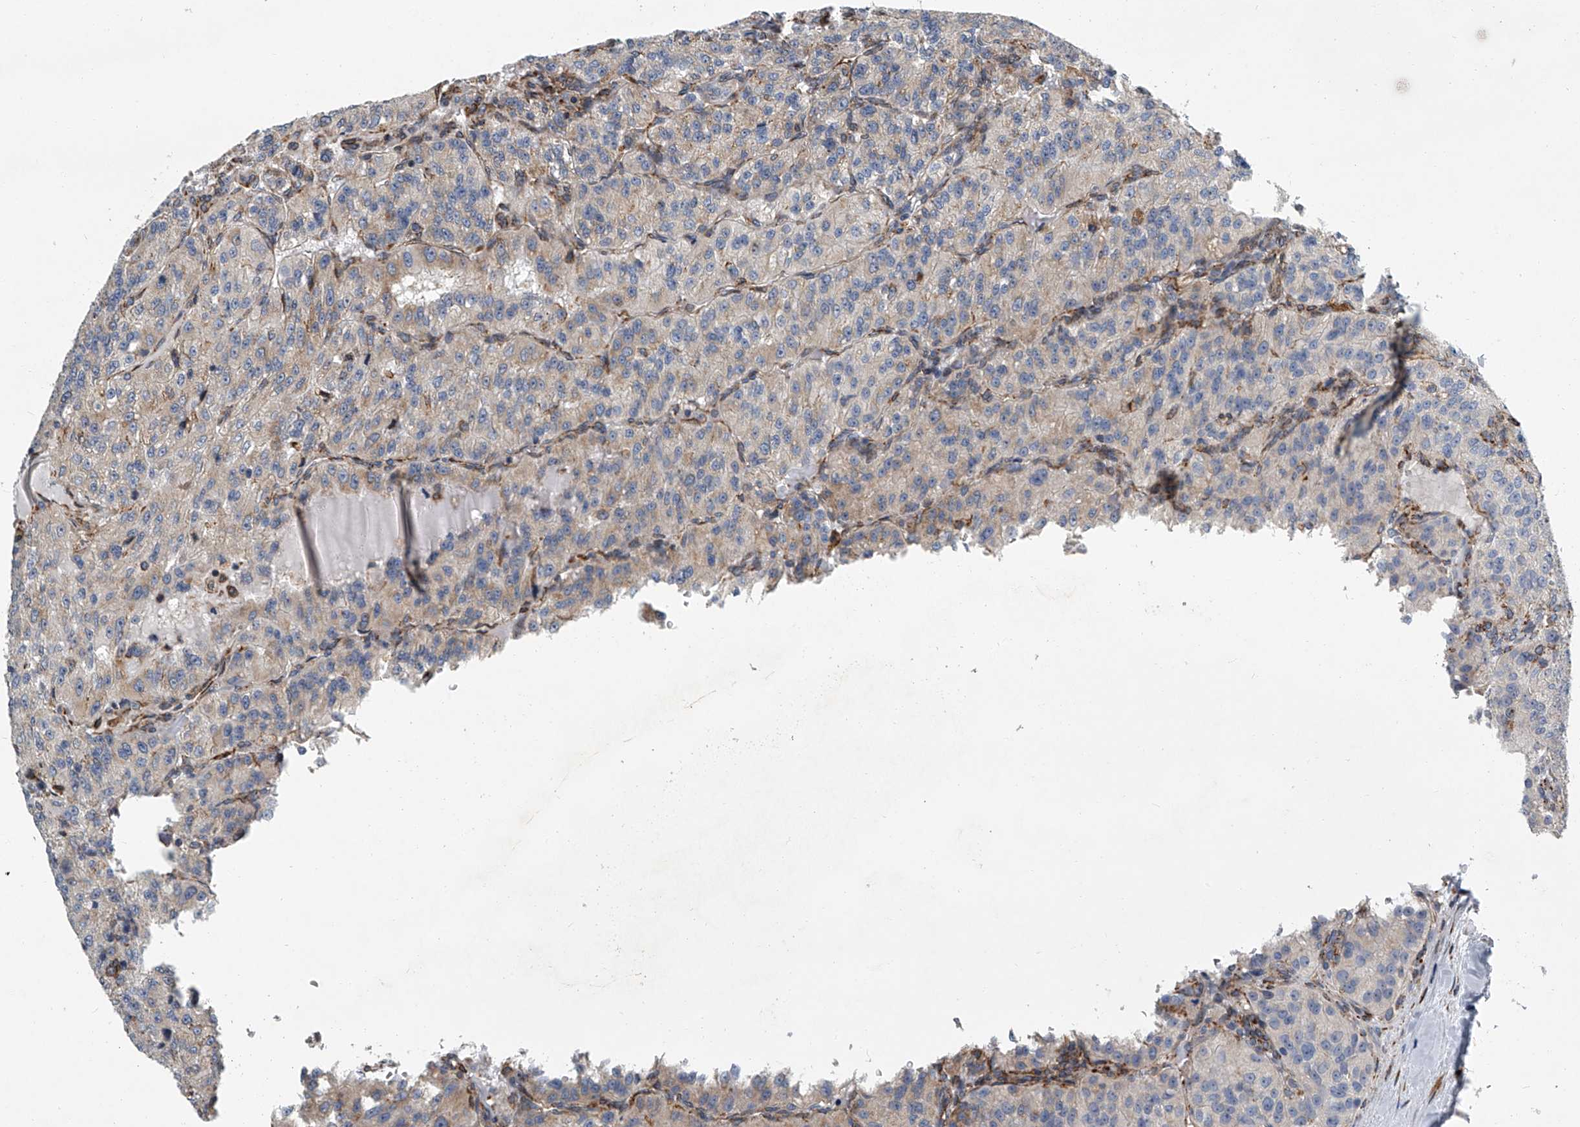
{"staining": {"intensity": "moderate", "quantity": "<25%", "location": "cytoplasmic/membranous"}, "tissue": "renal cancer", "cell_type": "Tumor cells", "image_type": "cancer", "snomed": [{"axis": "morphology", "description": "Adenocarcinoma, NOS"}, {"axis": "topography", "description": "Kidney"}], "caption": "Immunohistochemical staining of human renal adenocarcinoma shows low levels of moderate cytoplasmic/membranous expression in approximately <25% of tumor cells. The staining was performed using DAB to visualize the protein expression in brown, while the nuclei were stained in blue with hematoxylin (Magnification: 20x).", "gene": "TMEM63C", "patient": {"sex": "female", "age": 63}}